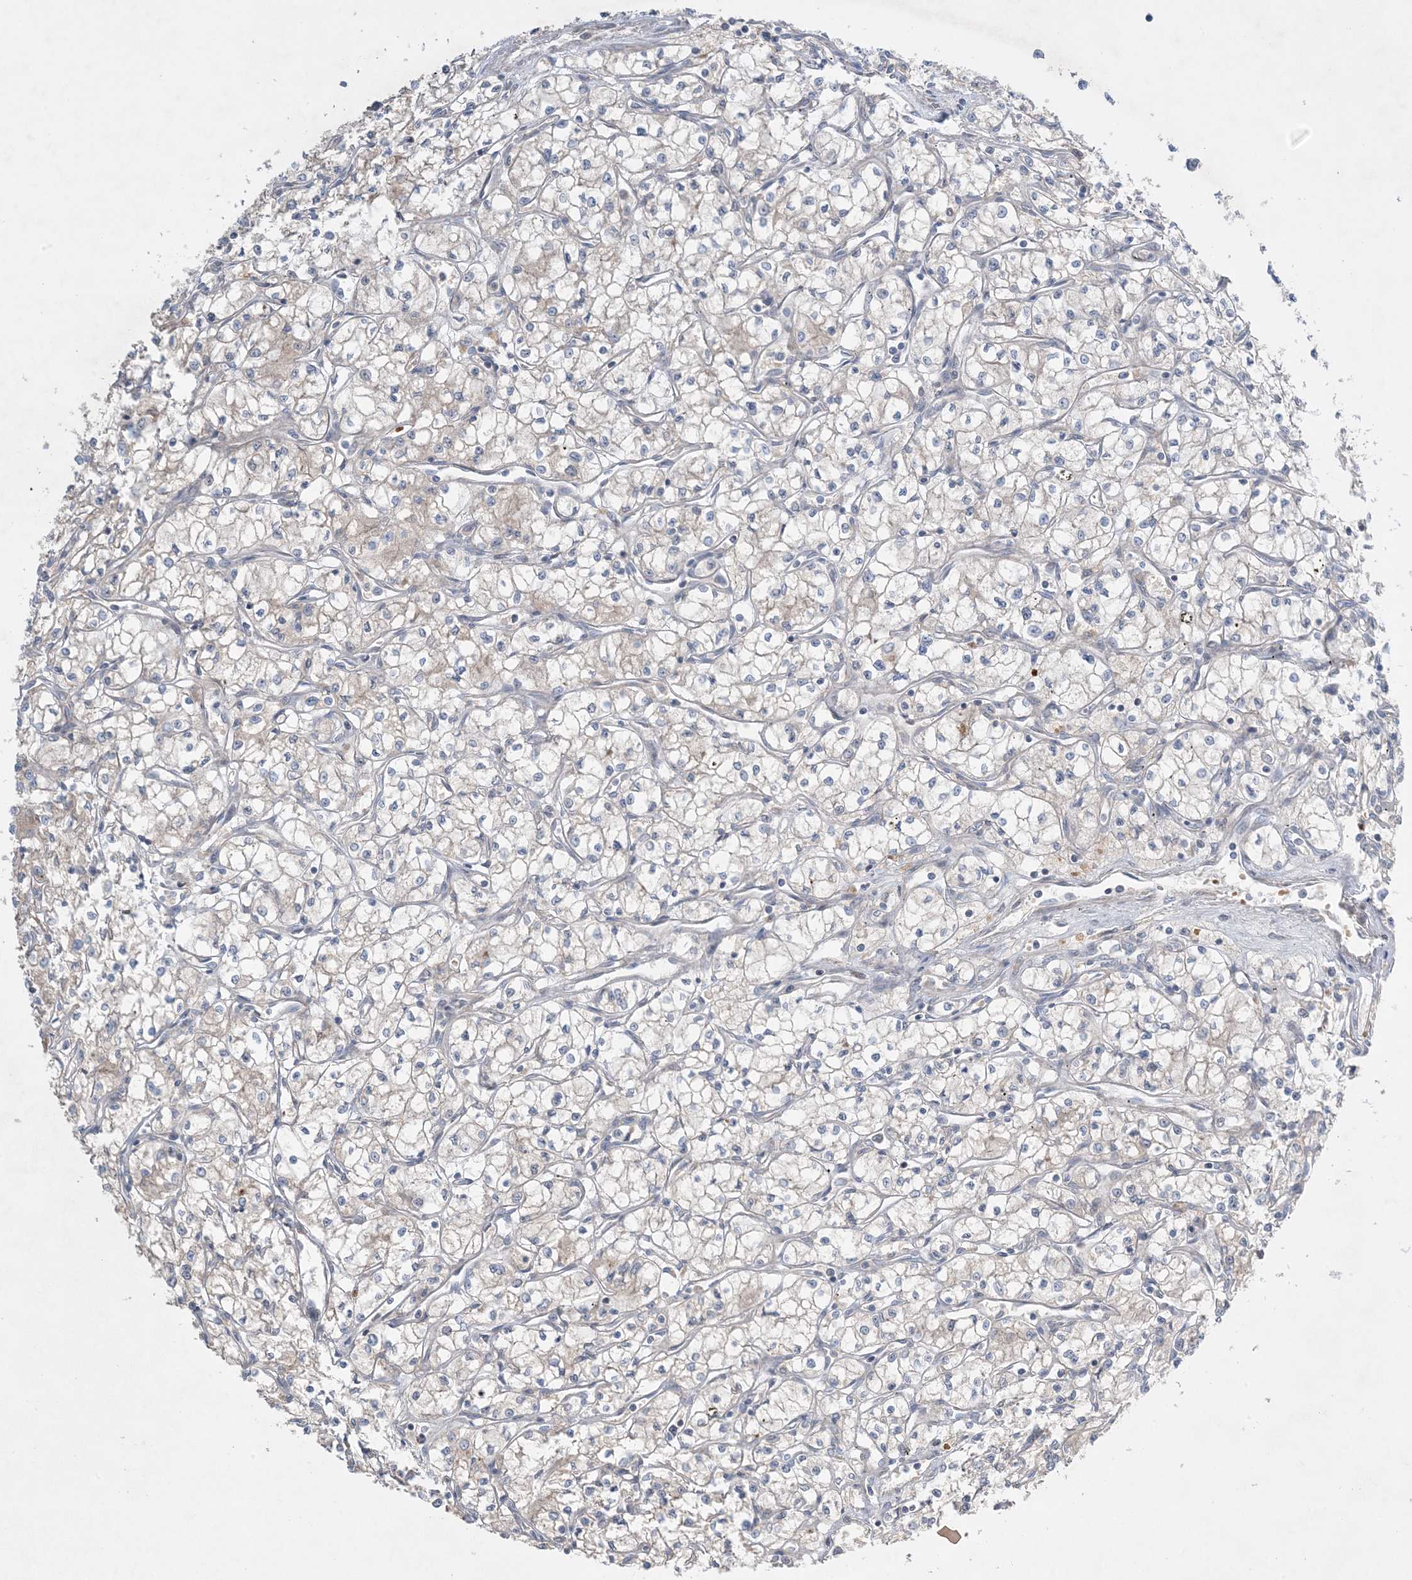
{"staining": {"intensity": "negative", "quantity": "none", "location": "none"}, "tissue": "renal cancer", "cell_type": "Tumor cells", "image_type": "cancer", "snomed": [{"axis": "morphology", "description": "Adenocarcinoma, NOS"}, {"axis": "topography", "description": "Kidney"}], "caption": "The image exhibits no staining of tumor cells in renal cancer (adenocarcinoma).", "gene": "MMGT1", "patient": {"sex": "male", "age": 59}}